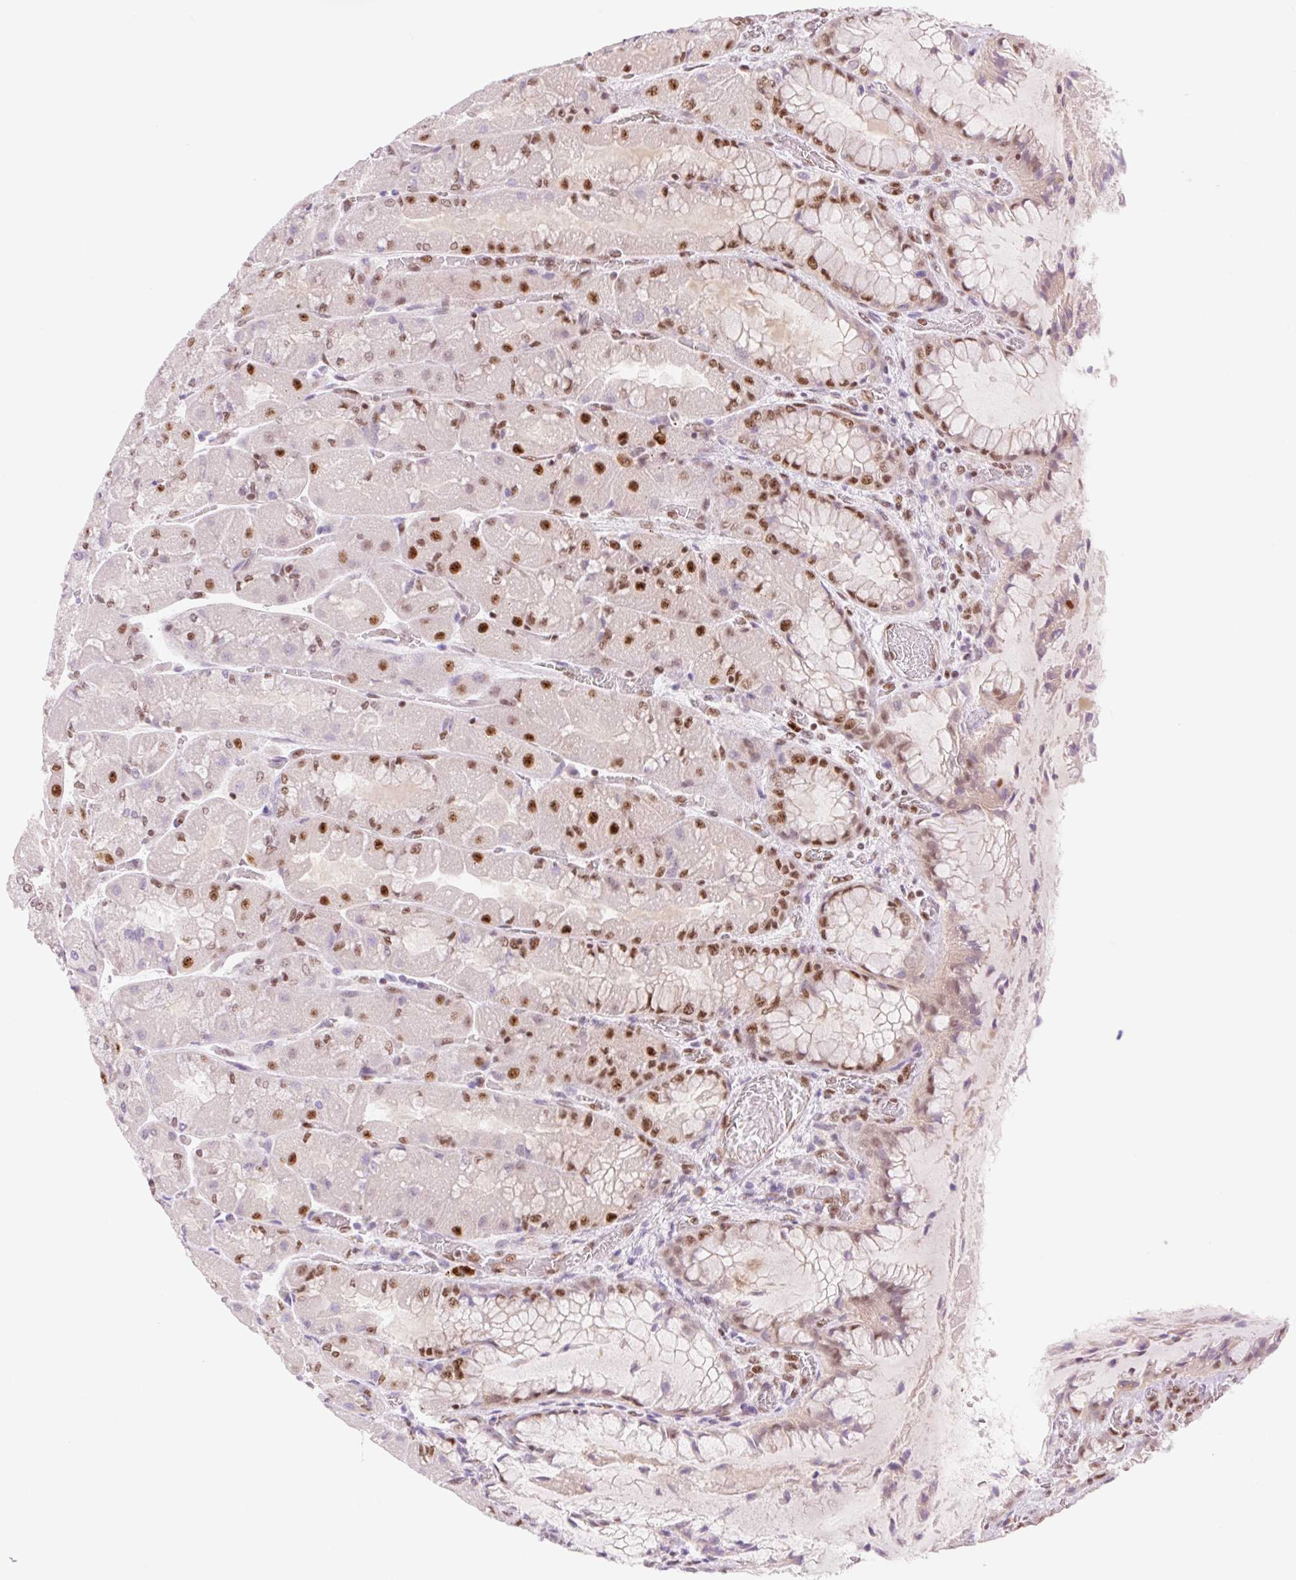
{"staining": {"intensity": "strong", "quantity": "25%-75%", "location": "nuclear"}, "tissue": "stomach", "cell_type": "Glandular cells", "image_type": "normal", "snomed": [{"axis": "morphology", "description": "Normal tissue, NOS"}, {"axis": "topography", "description": "Stomach"}], "caption": "Brown immunohistochemical staining in normal human stomach exhibits strong nuclear positivity in about 25%-75% of glandular cells.", "gene": "PRDM11", "patient": {"sex": "female", "age": 61}}